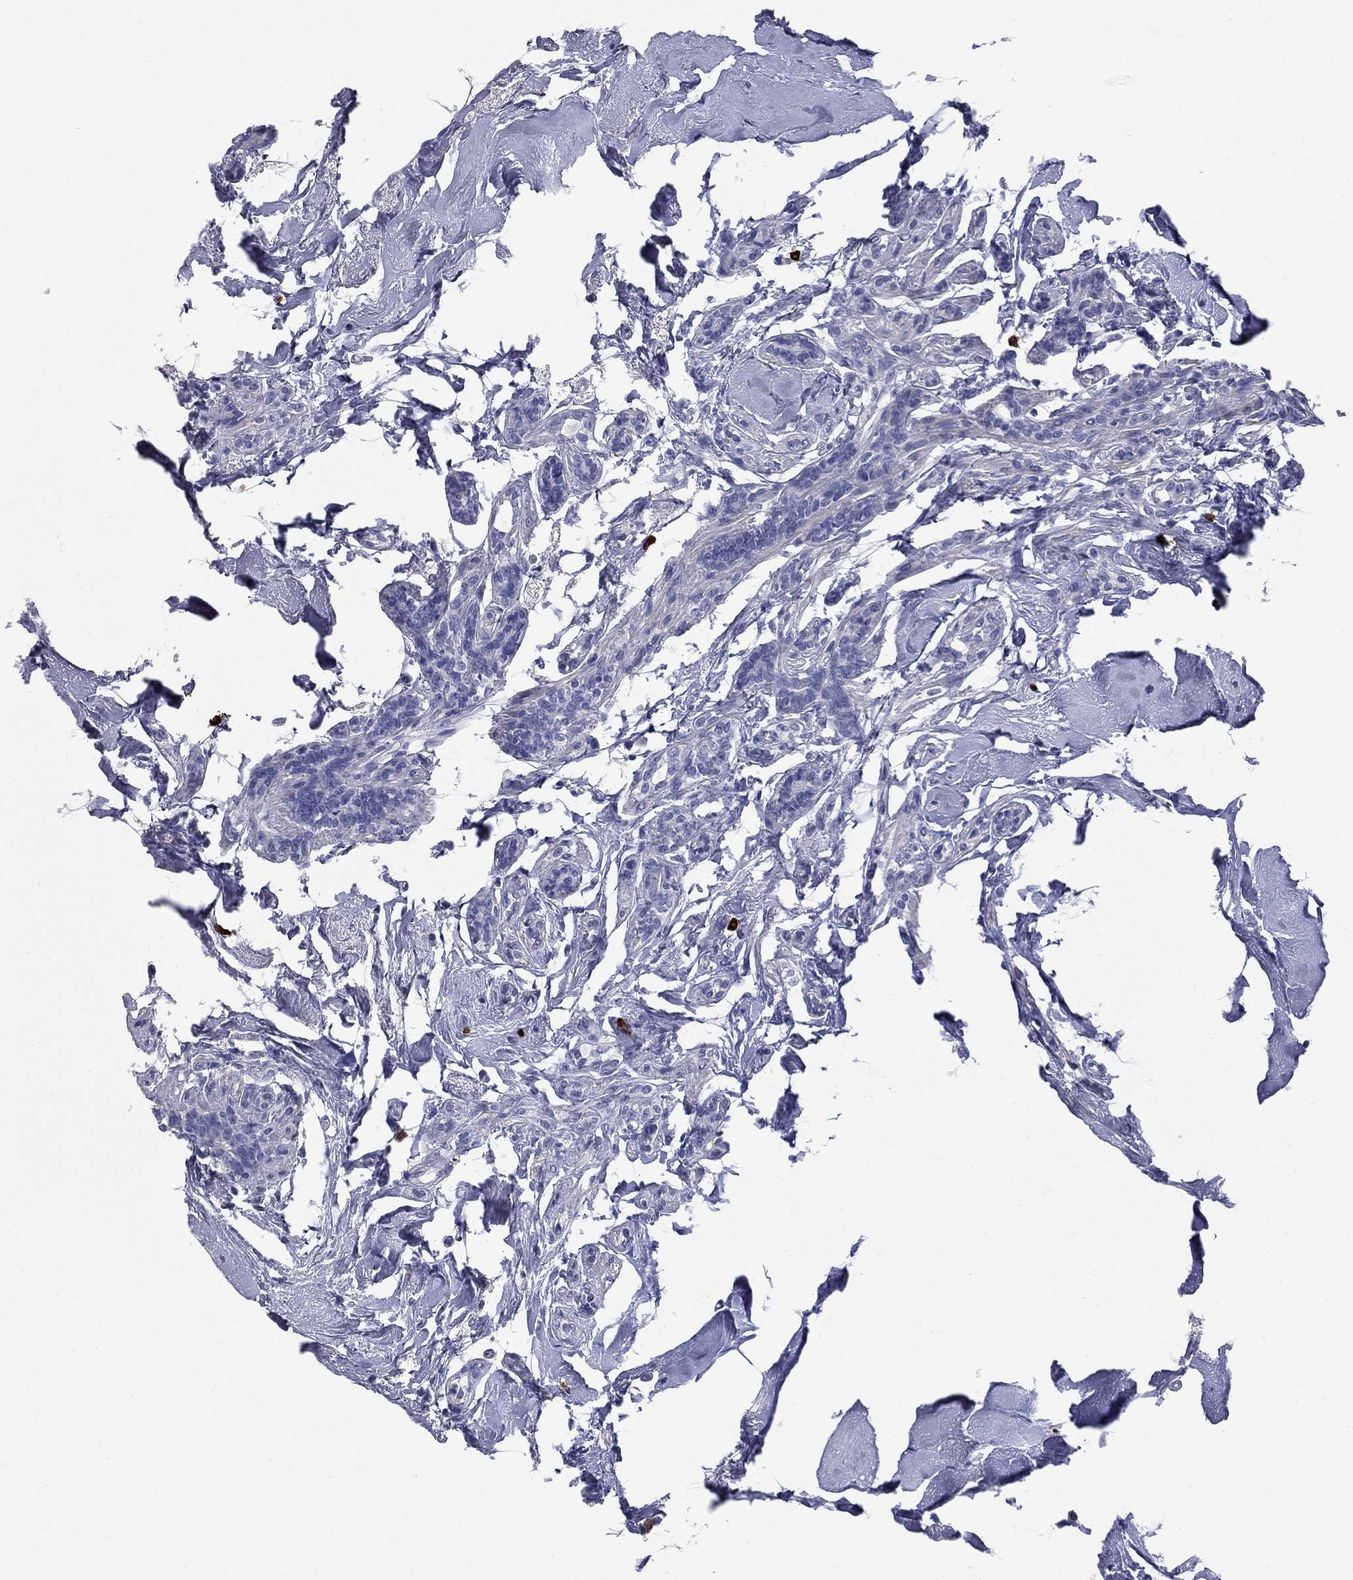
{"staining": {"intensity": "negative", "quantity": "none", "location": "none"}, "tissue": "breast cancer", "cell_type": "Tumor cells", "image_type": "cancer", "snomed": [{"axis": "morphology", "description": "Duct carcinoma"}, {"axis": "topography", "description": "Breast"}], "caption": "A micrograph of human breast cancer is negative for staining in tumor cells. (DAB (3,3'-diaminobenzidine) IHC, high magnification).", "gene": "FAM221B", "patient": {"sex": "female", "age": 83}}